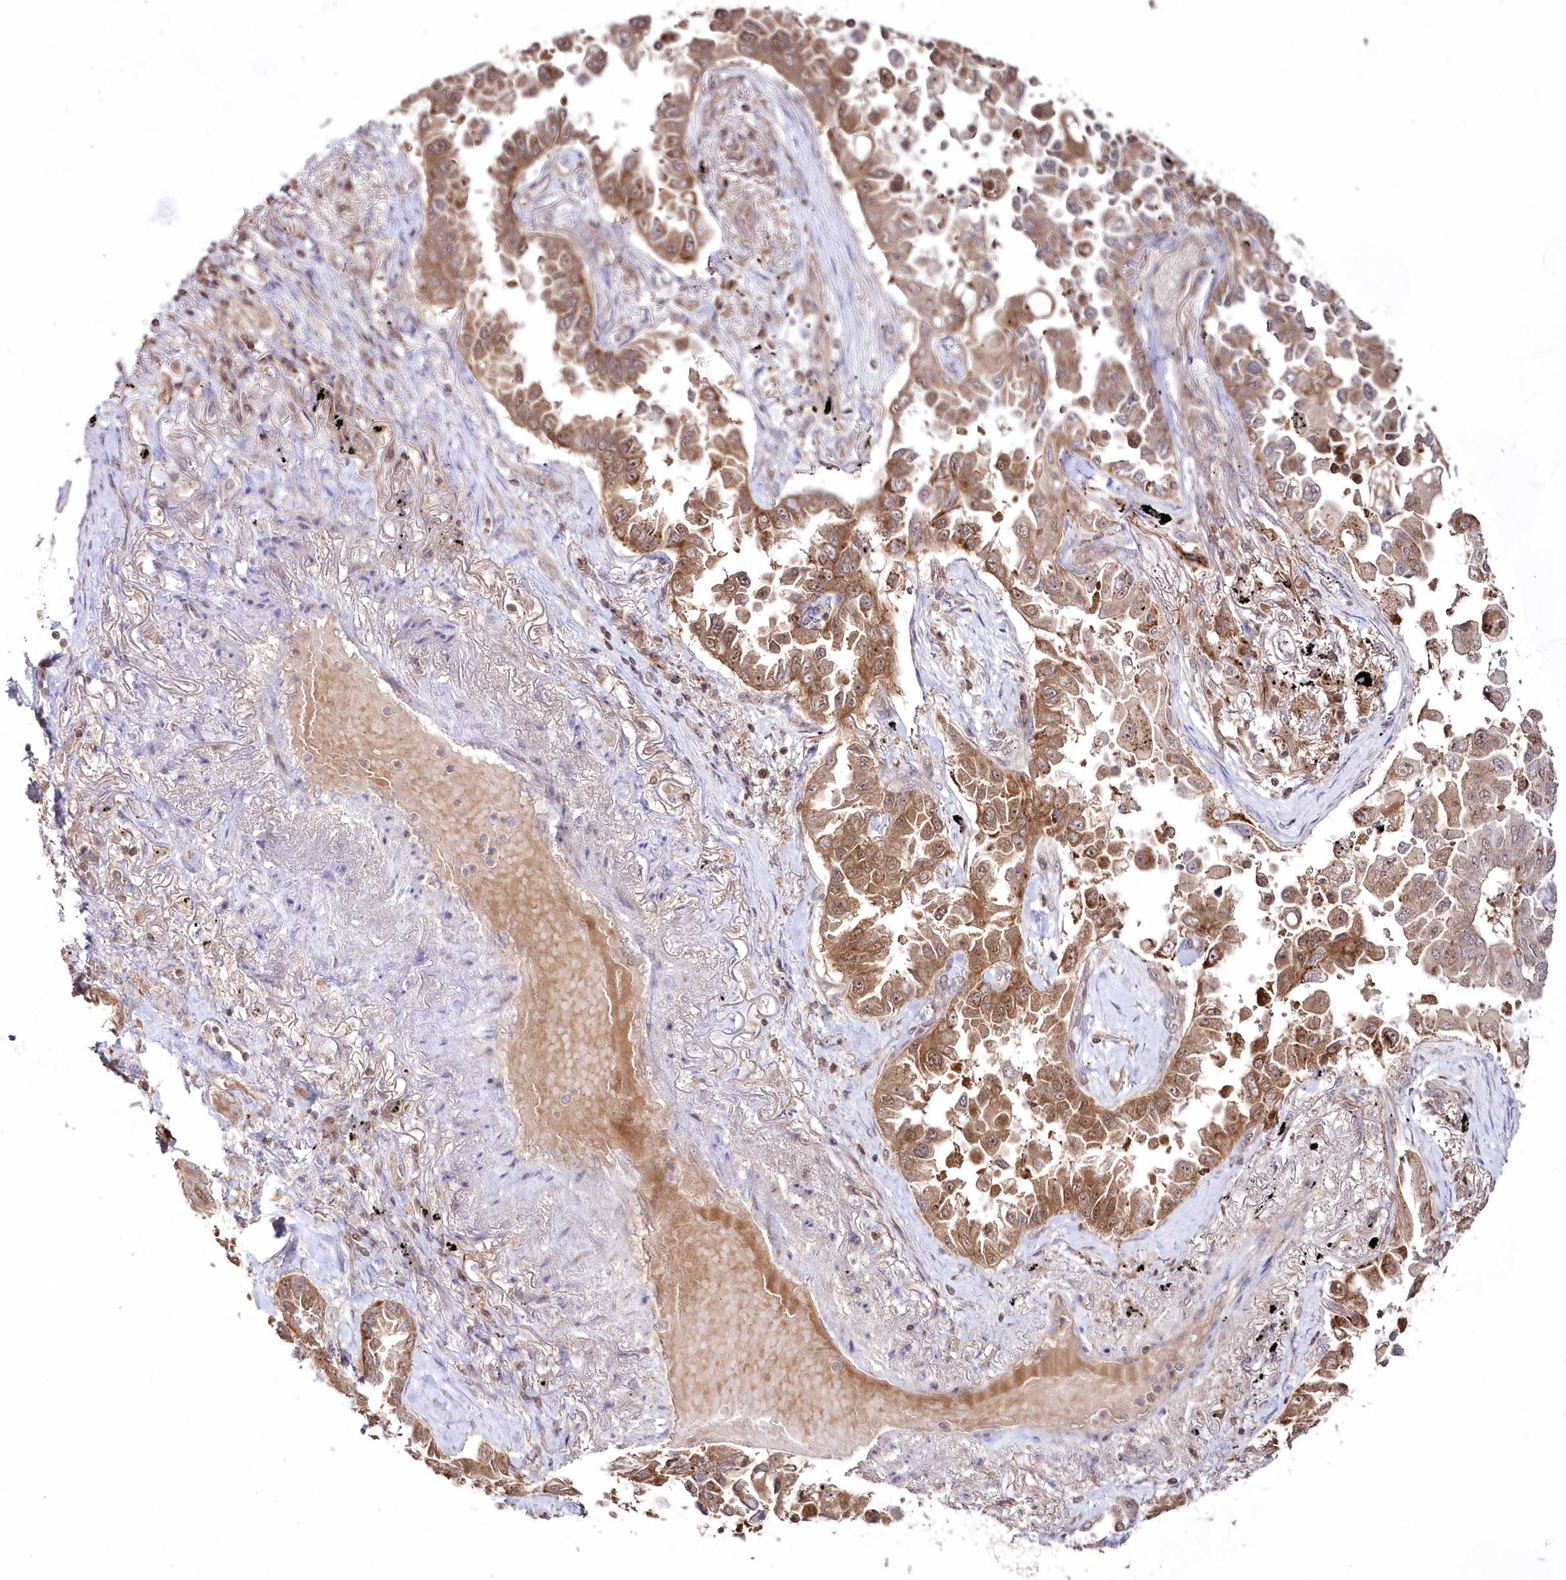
{"staining": {"intensity": "moderate", "quantity": ">75%", "location": "cytoplasmic/membranous,nuclear"}, "tissue": "lung cancer", "cell_type": "Tumor cells", "image_type": "cancer", "snomed": [{"axis": "morphology", "description": "Adenocarcinoma, NOS"}, {"axis": "topography", "description": "Lung"}], "caption": "This is an image of immunohistochemistry (IHC) staining of lung cancer (adenocarcinoma), which shows moderate staining in the cytoplasmic/membranous and nuclear of tumor cells.", "gene": "IMPA1", "patient": {"sex": "female", "age": 67}}